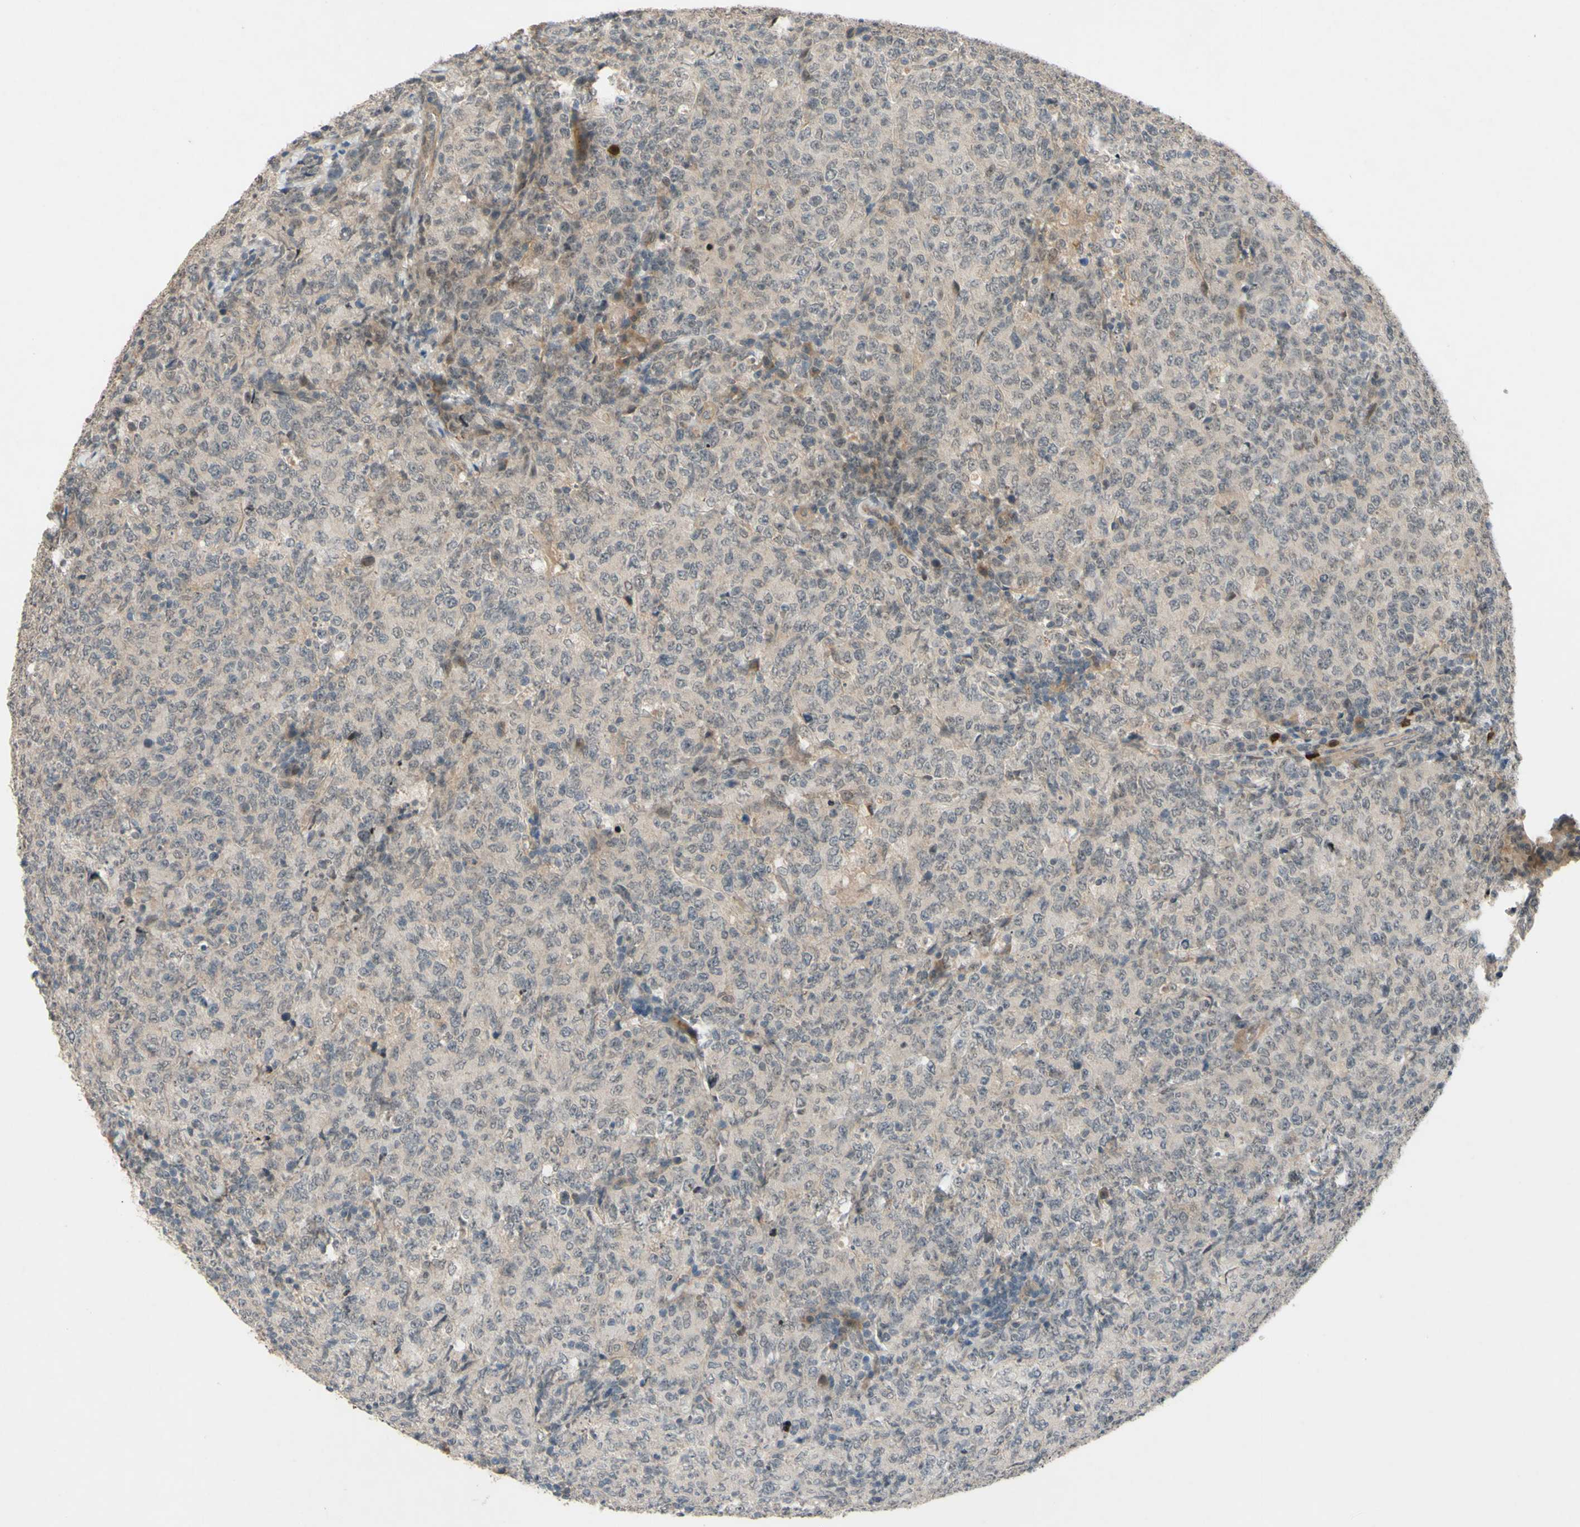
{"staining": {"intensity": "negative", "quantity": "none", "location": "none"}, "tissue": "lymphoma", "cell_type": "Tumor cells", "image_type": "cancer", "snomed": [{"axis": "morphology", "description": "Malignant lymphoma, non-Hodgkin's type, High grade"}, {"axis": "topography", "description": "Tonsil"}], "caption": "Tumor cells are negative for protein expression in human malignant lymphoma, non-Hodgkin's type (high-grade).", "gene": "ALK", "patient": {"sex": "female", "age": 36}}